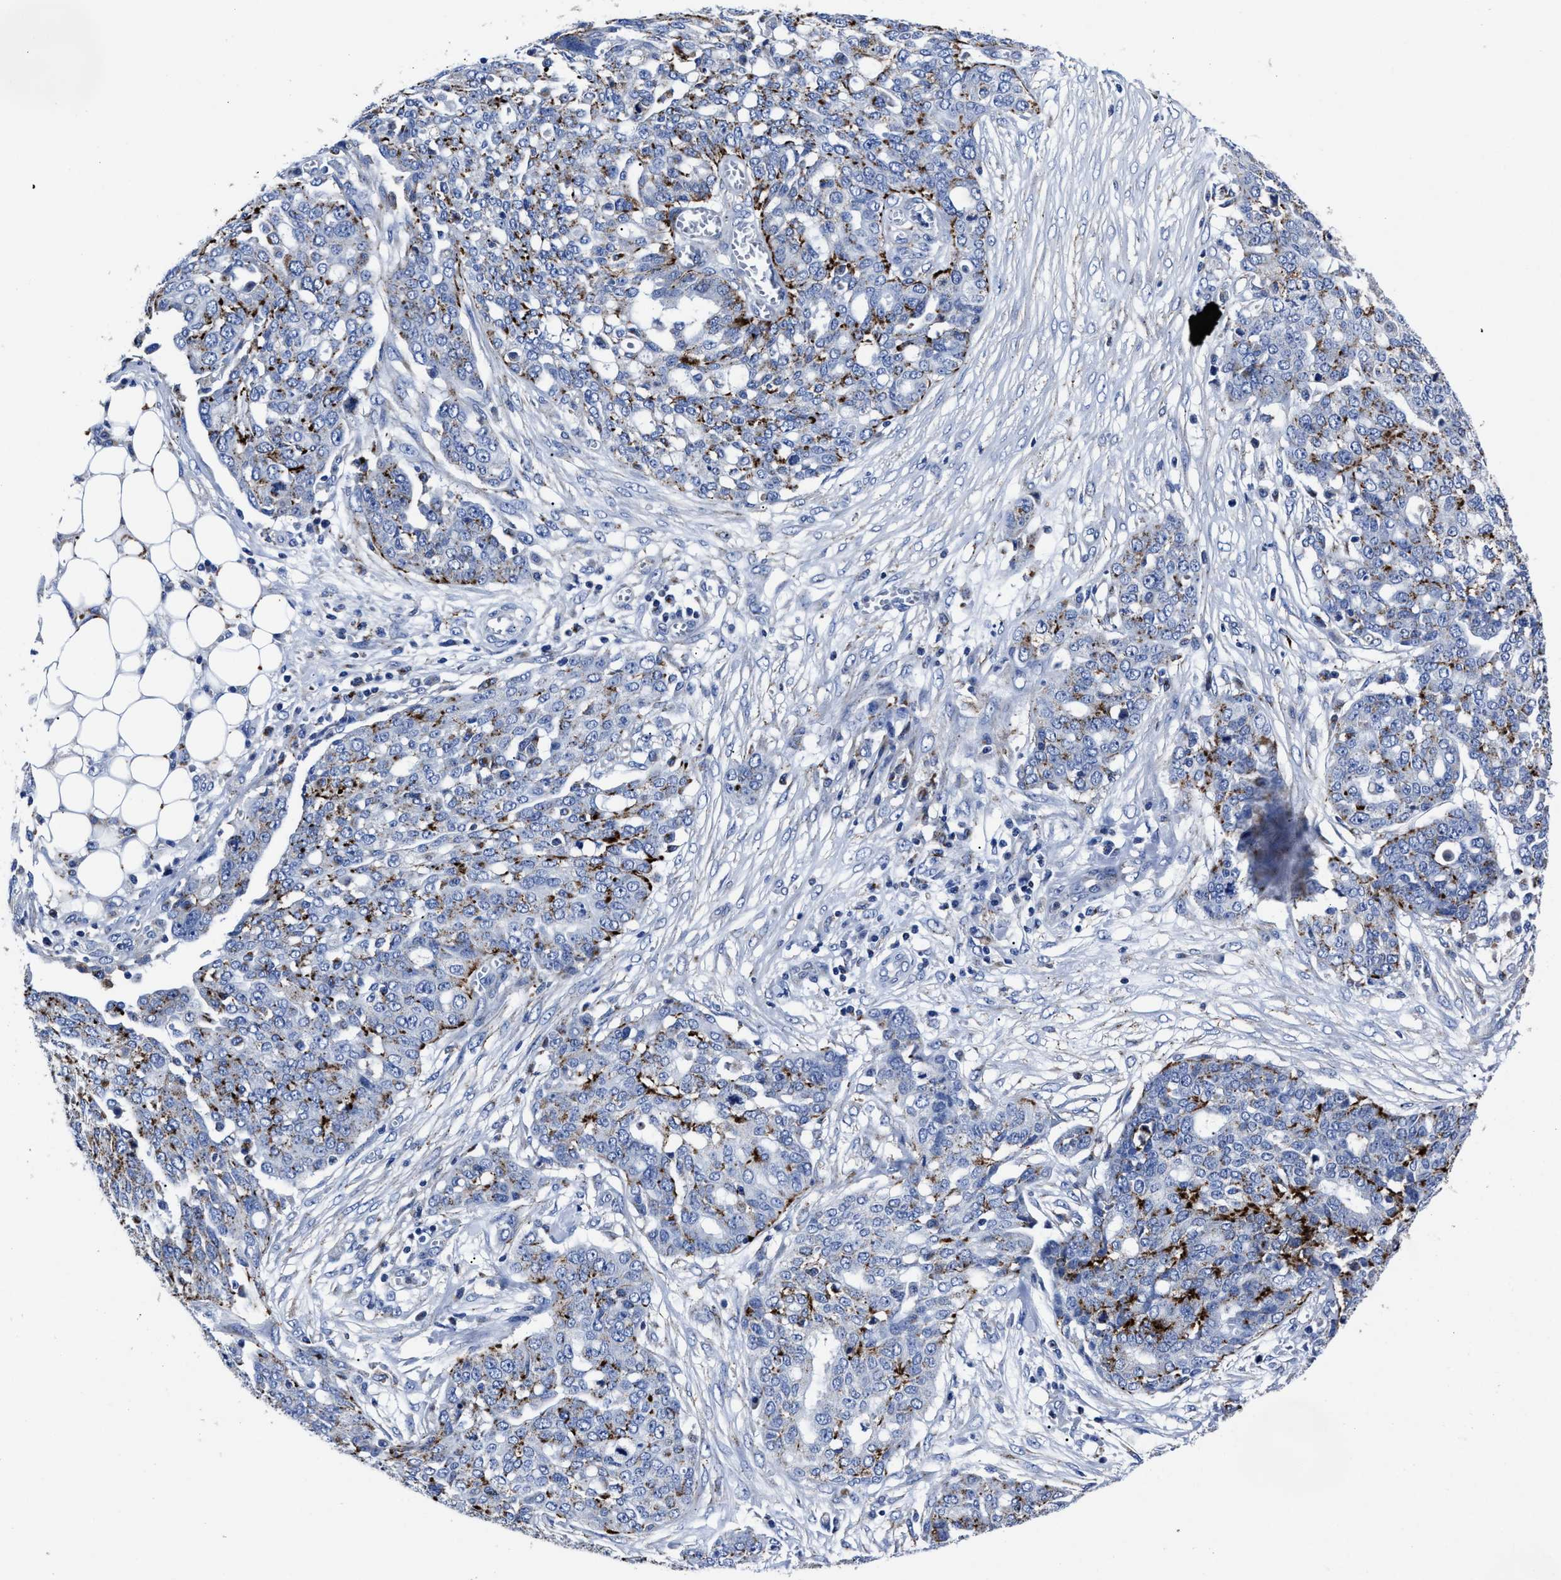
{"staining": {"intensity": "moderate", "quantity": "25%-75%", "location": "cytoplasmic/membranous"}, "tissue": "ovarian cancer", "cell_type": "Tumor cells", "image_type": "cancer", "snomed": [{"axis": "morphology", "description": "Cystadenocarcinoma, serous, NOS"}, {"axis": "topography", "description": "Soft tissue"}, {"axis": "topography", "description": "Ovary"}], "caption": "Ovarian cancer stained for a protein (brown) reveals moderate cytoplasmic/membranous positive staining in about 25%-75% of tumor cells.", "gene": "LAMTOR4", "patient": {"sex": "female", "age": 57}}